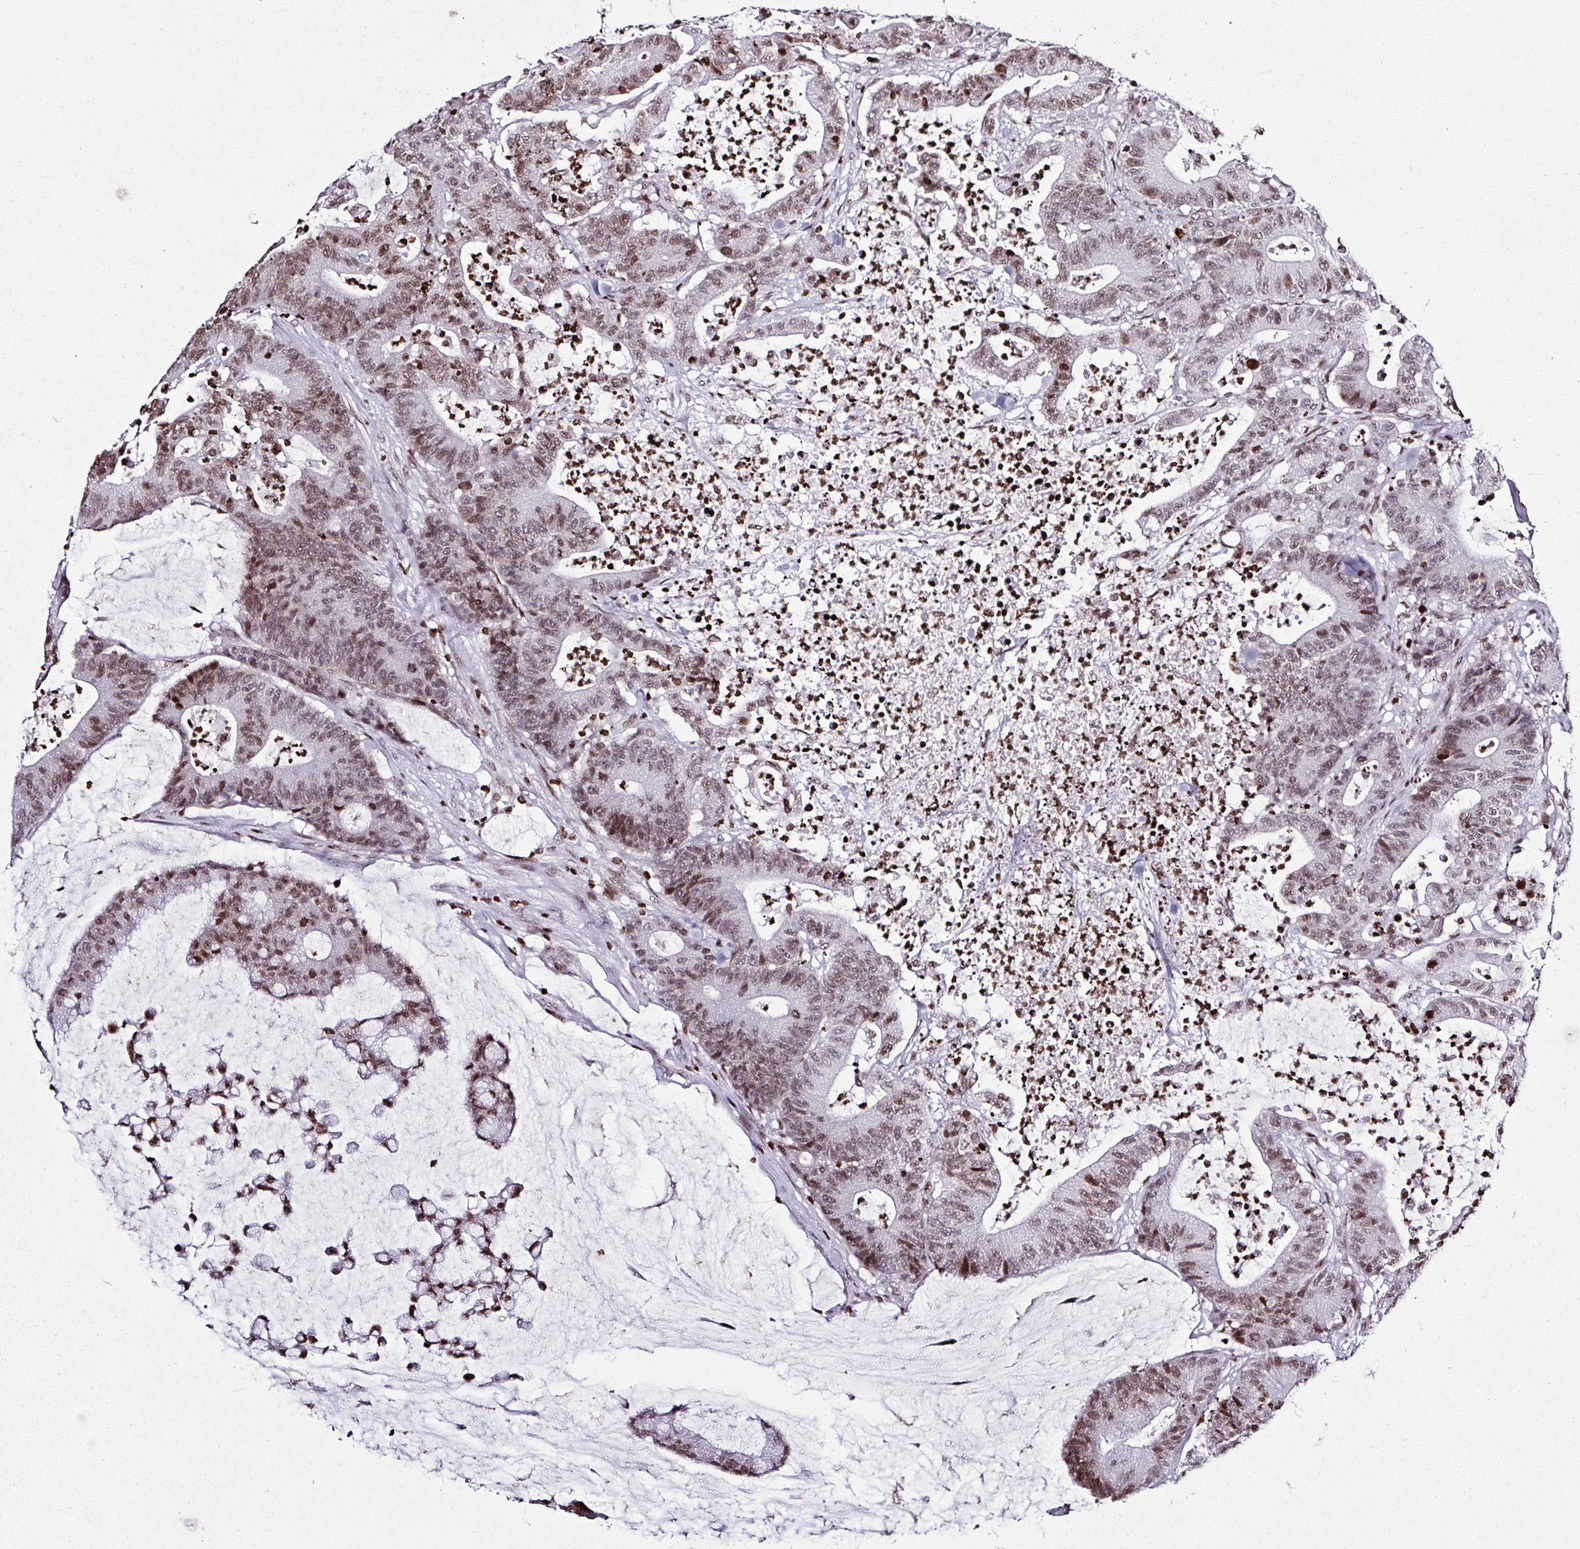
{"staining": {"intensity": "moderate", "quantity": ">75%", "location": "nuclear"}, "tissue": "colorectal cancer", "cell_type": "Tumor cells", "image_type": "cancer", "snomed": [{"axis": "morphology", "description": "Adenocarcinoma, NOS"}, {"axis": "topography", "description": "Colon"}], "caption": "IHC (DAB) staining of human colorectal cancer (adenocarcinoma) displays moderate nuclear protein expression in approximately >75% of tumor cells.", "gene": "RASL11A", "patient": {"sex": "female", "age": 84}}